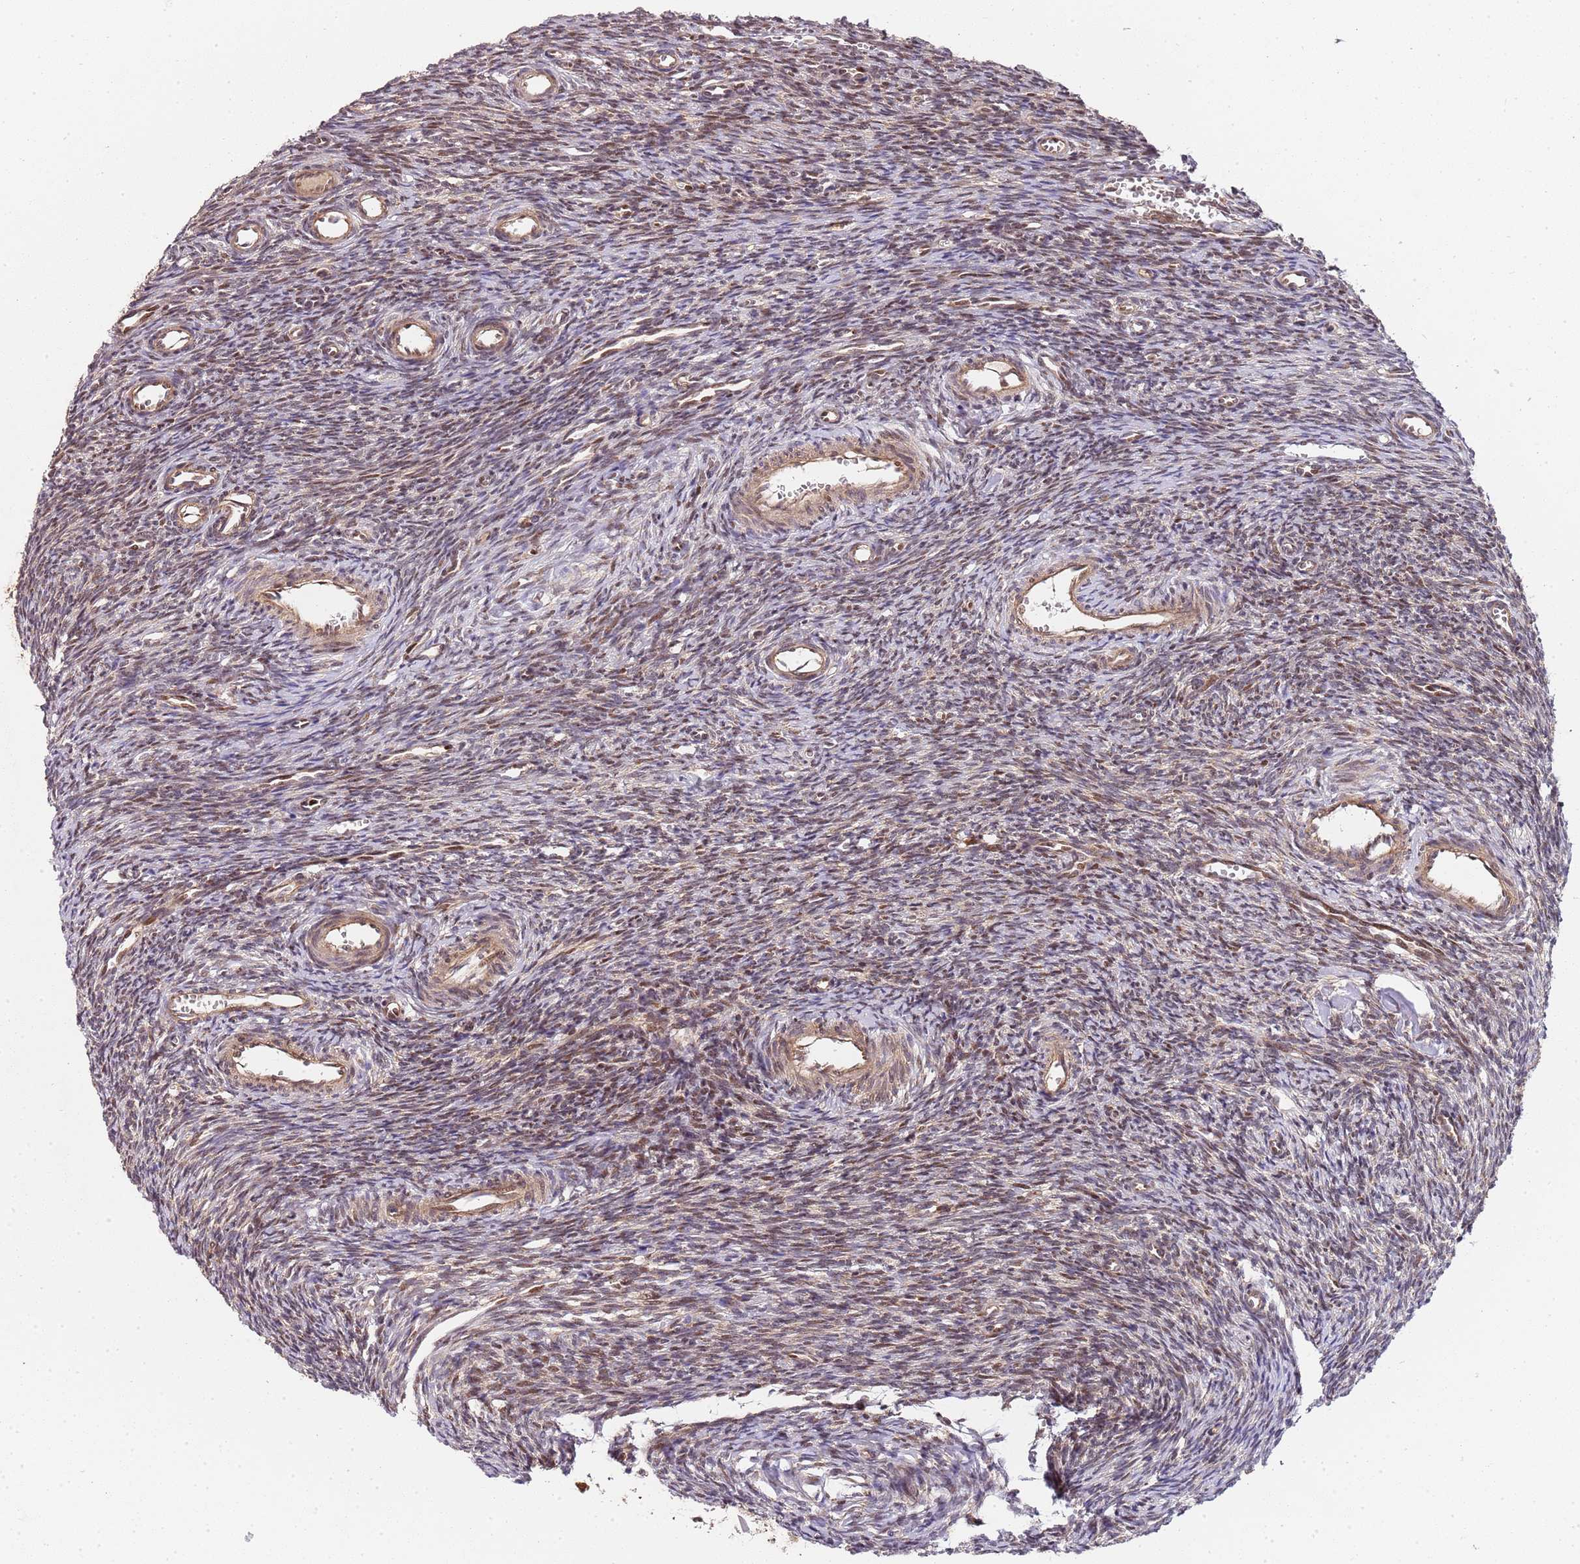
{"staining": {"intensity": "weak", "quantity": "25%-75%", "location": "cytoplasmic/membranous"}, "tissue": "ovary", "cell_type": "Ovarian stroma cells", "image_type": "normal", "snomed": [{"axis": "morphology", "description": "Normal tissue, NOS"}, {"axis": "topography", "description": "Ovary"}], "caption": "Benign ovary exhibits weak cytoplasmic/membranous staining in approximately 25%-75% of ovarian stroma cells, visualized by immunohistochemistry. Using DAB (brown) and hematoxylin (blue) stains, captured at high magnification using brightfield microscopy.", "gene": "EDC3", "patient": {"sex": "female", "age": 39}}